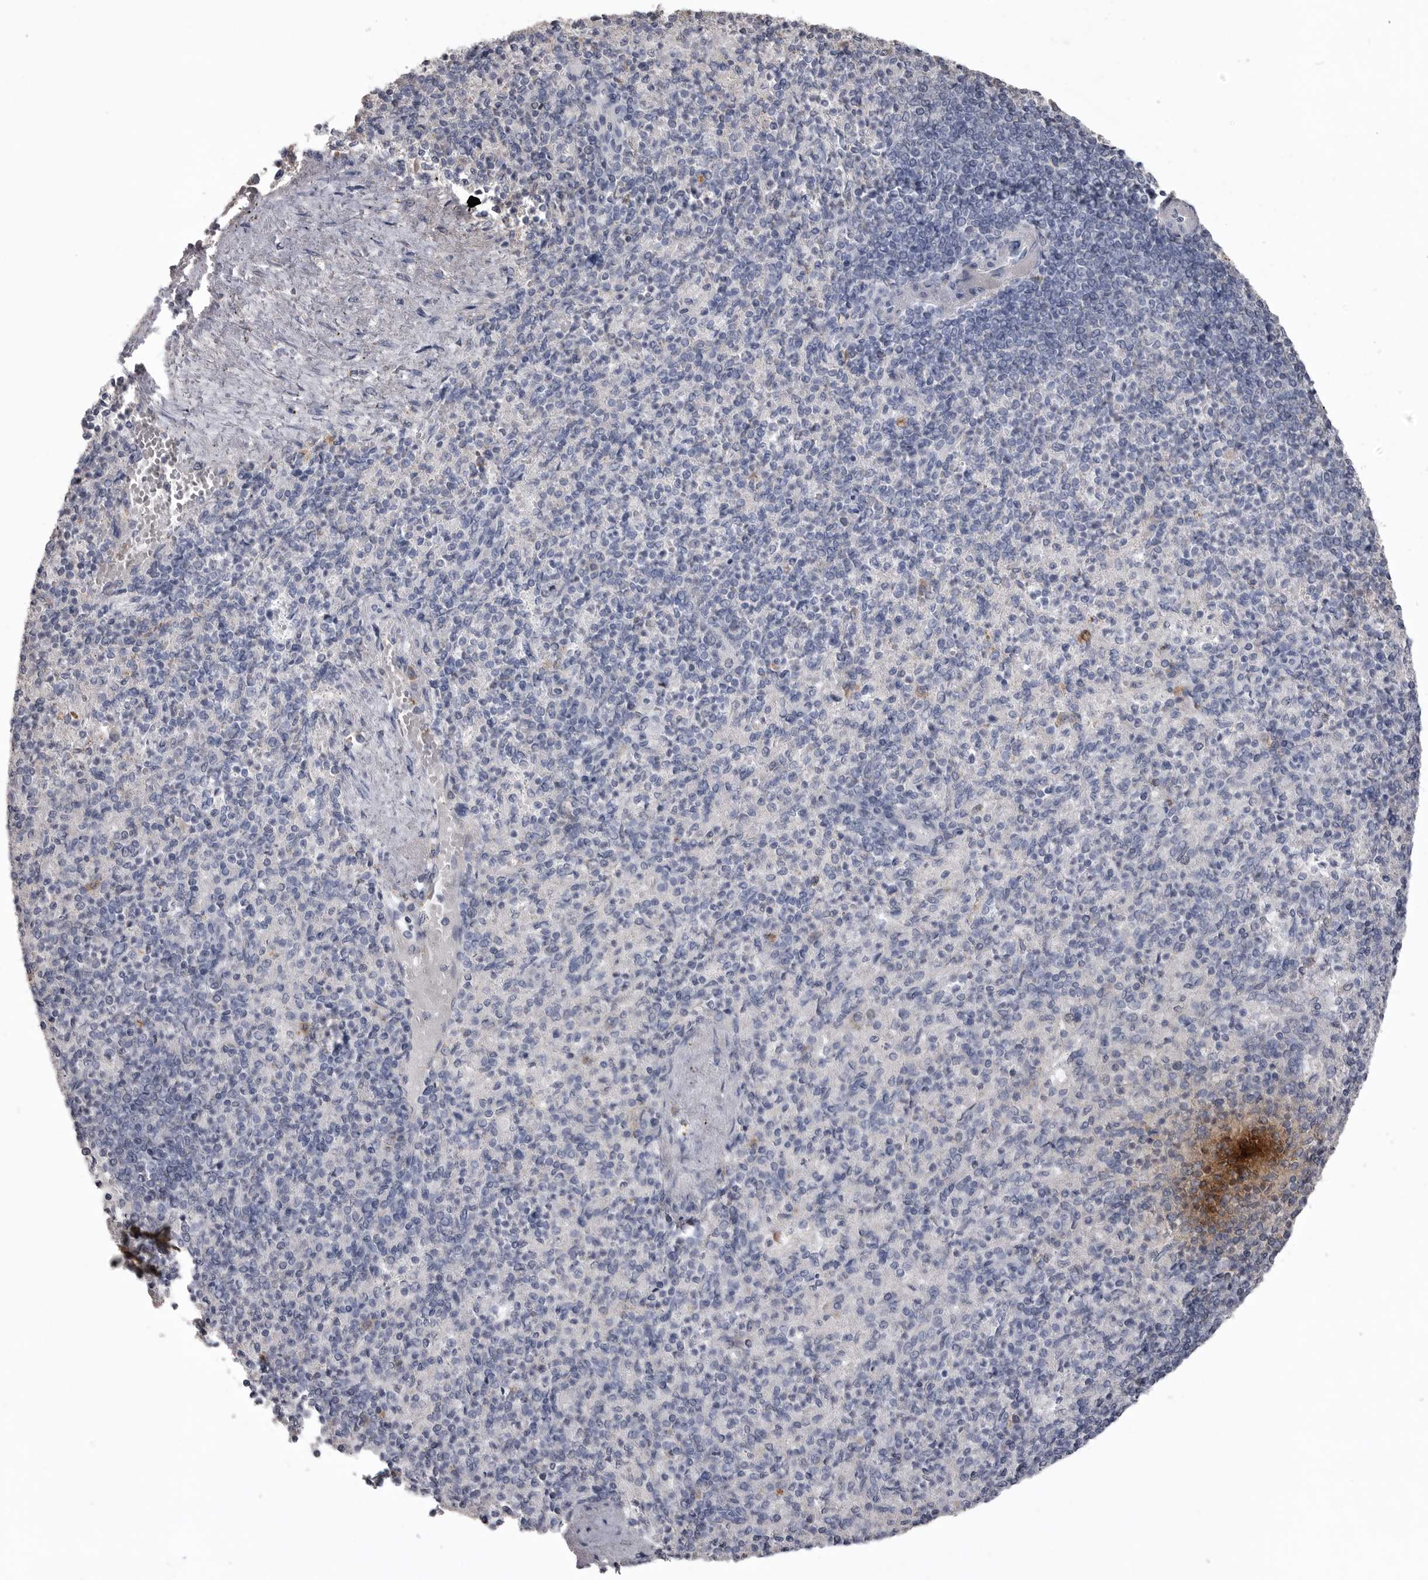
{"staining": {"intensity": "negative", "quantity": "none", "location": "none"}, "tissue": "spleen", "cell_type": "Cells in red pulp", "image_type": "normal", "snomed": [{"axis": "morphology", "description": "Normal tissue, NOS"}, {"axis": "topography", "description": "Spleen"}], "caption": "Photomicrograph shows no protein positivity in cells in red pulp of benign spleen.", "gene": "AHSG", "patient": {"sex": "female", "age": 74}}